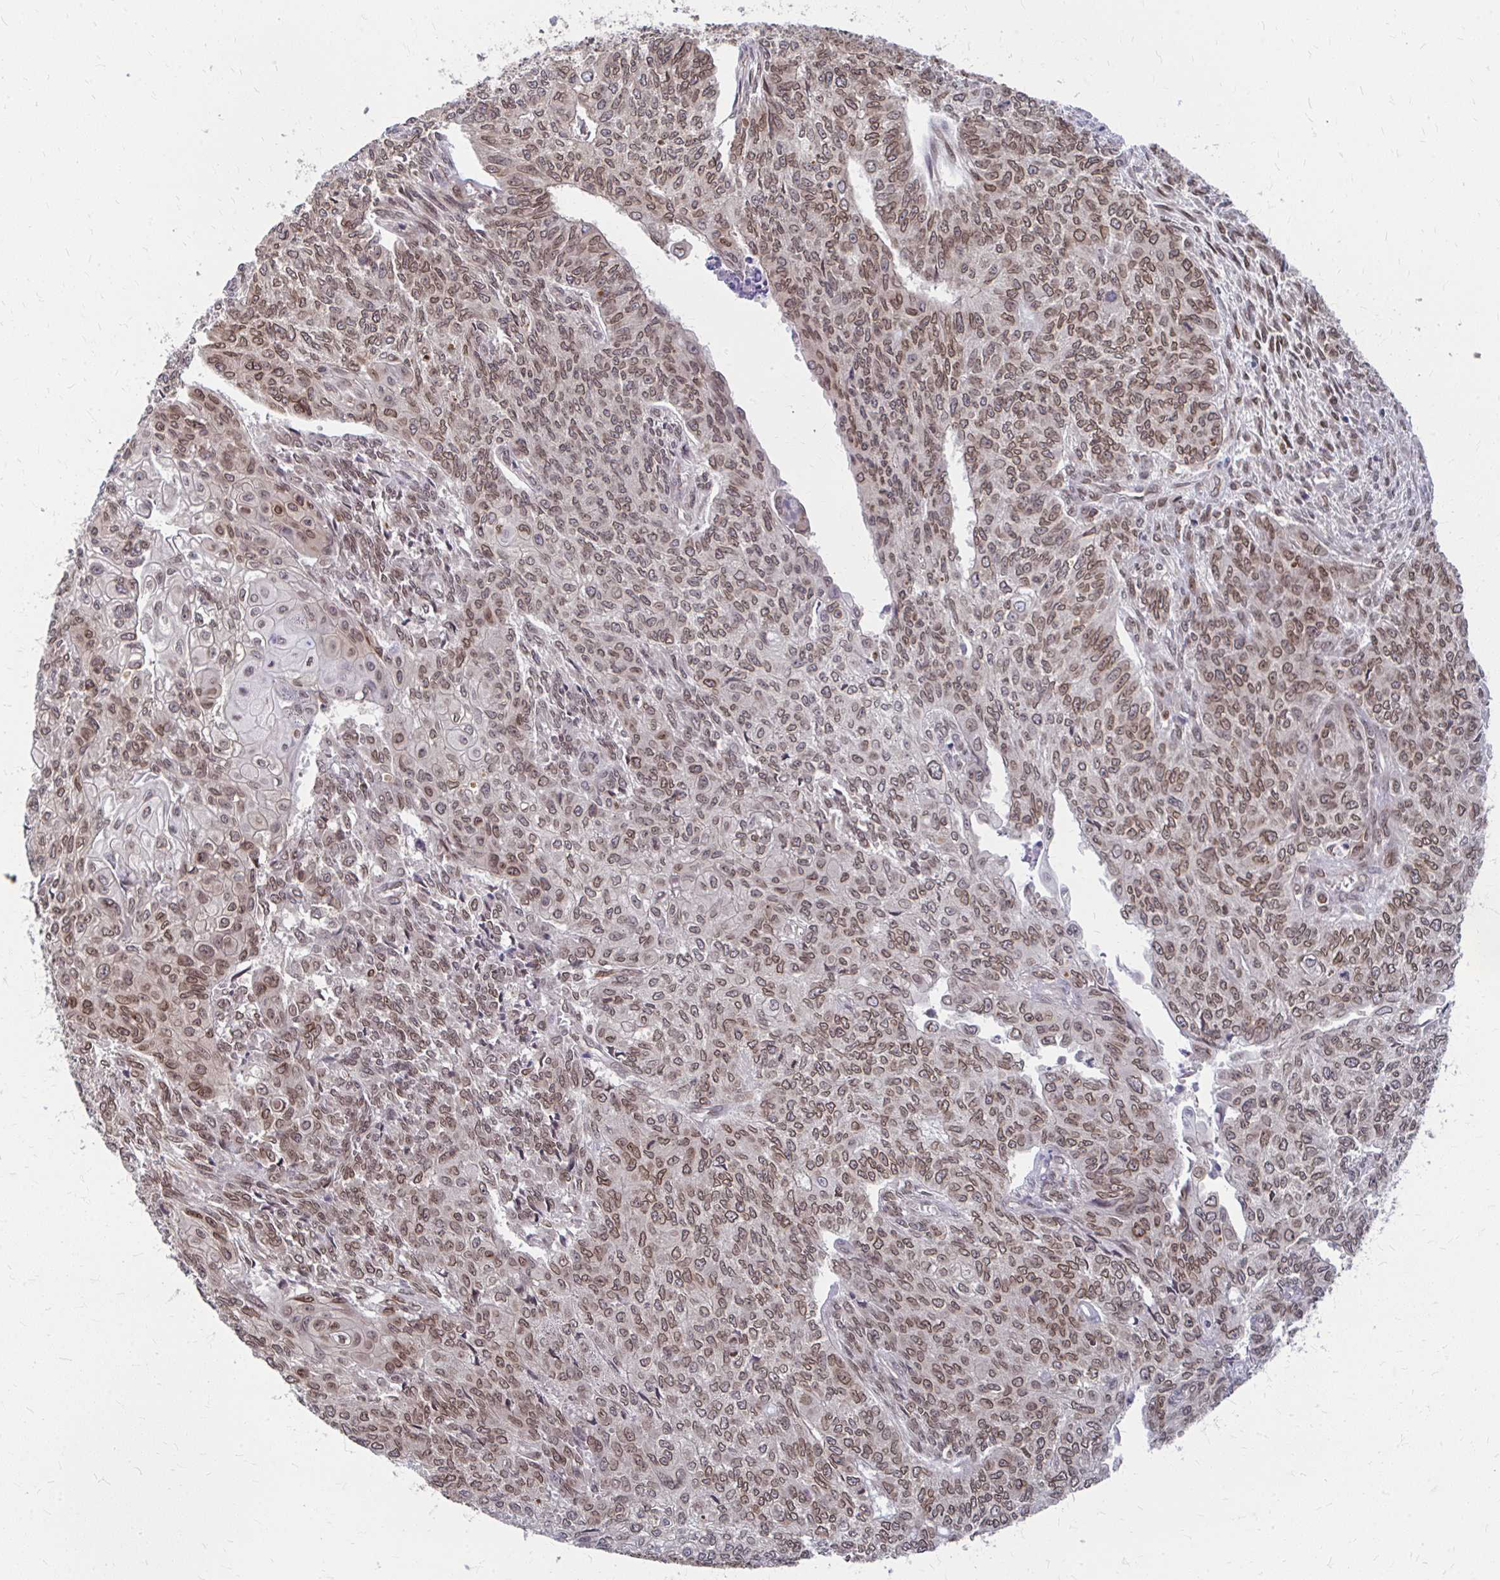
{"staining": {"intensity": "weak", "quantity": ">75%", "location": "cytoplasmic/membranous,nuclear"}, "tissue": "endometrial cancer", "cell_type": "Tumor cells", "image_type": "cancer", "snomed": [{"axis": "morphology", "description": "Adenocarcinoma, NOS"}, {"axis": "topography", "description": "Endometrium"}], "caption": "Endometrial adenocarcinoma stained with a brown dye exhibits weak cytoplasmic/membranous and nuclear positive positivity in approximately >75% of tumor cells.", "gene": "XPO1", "patient": {"sex": "female", "age": 32}}